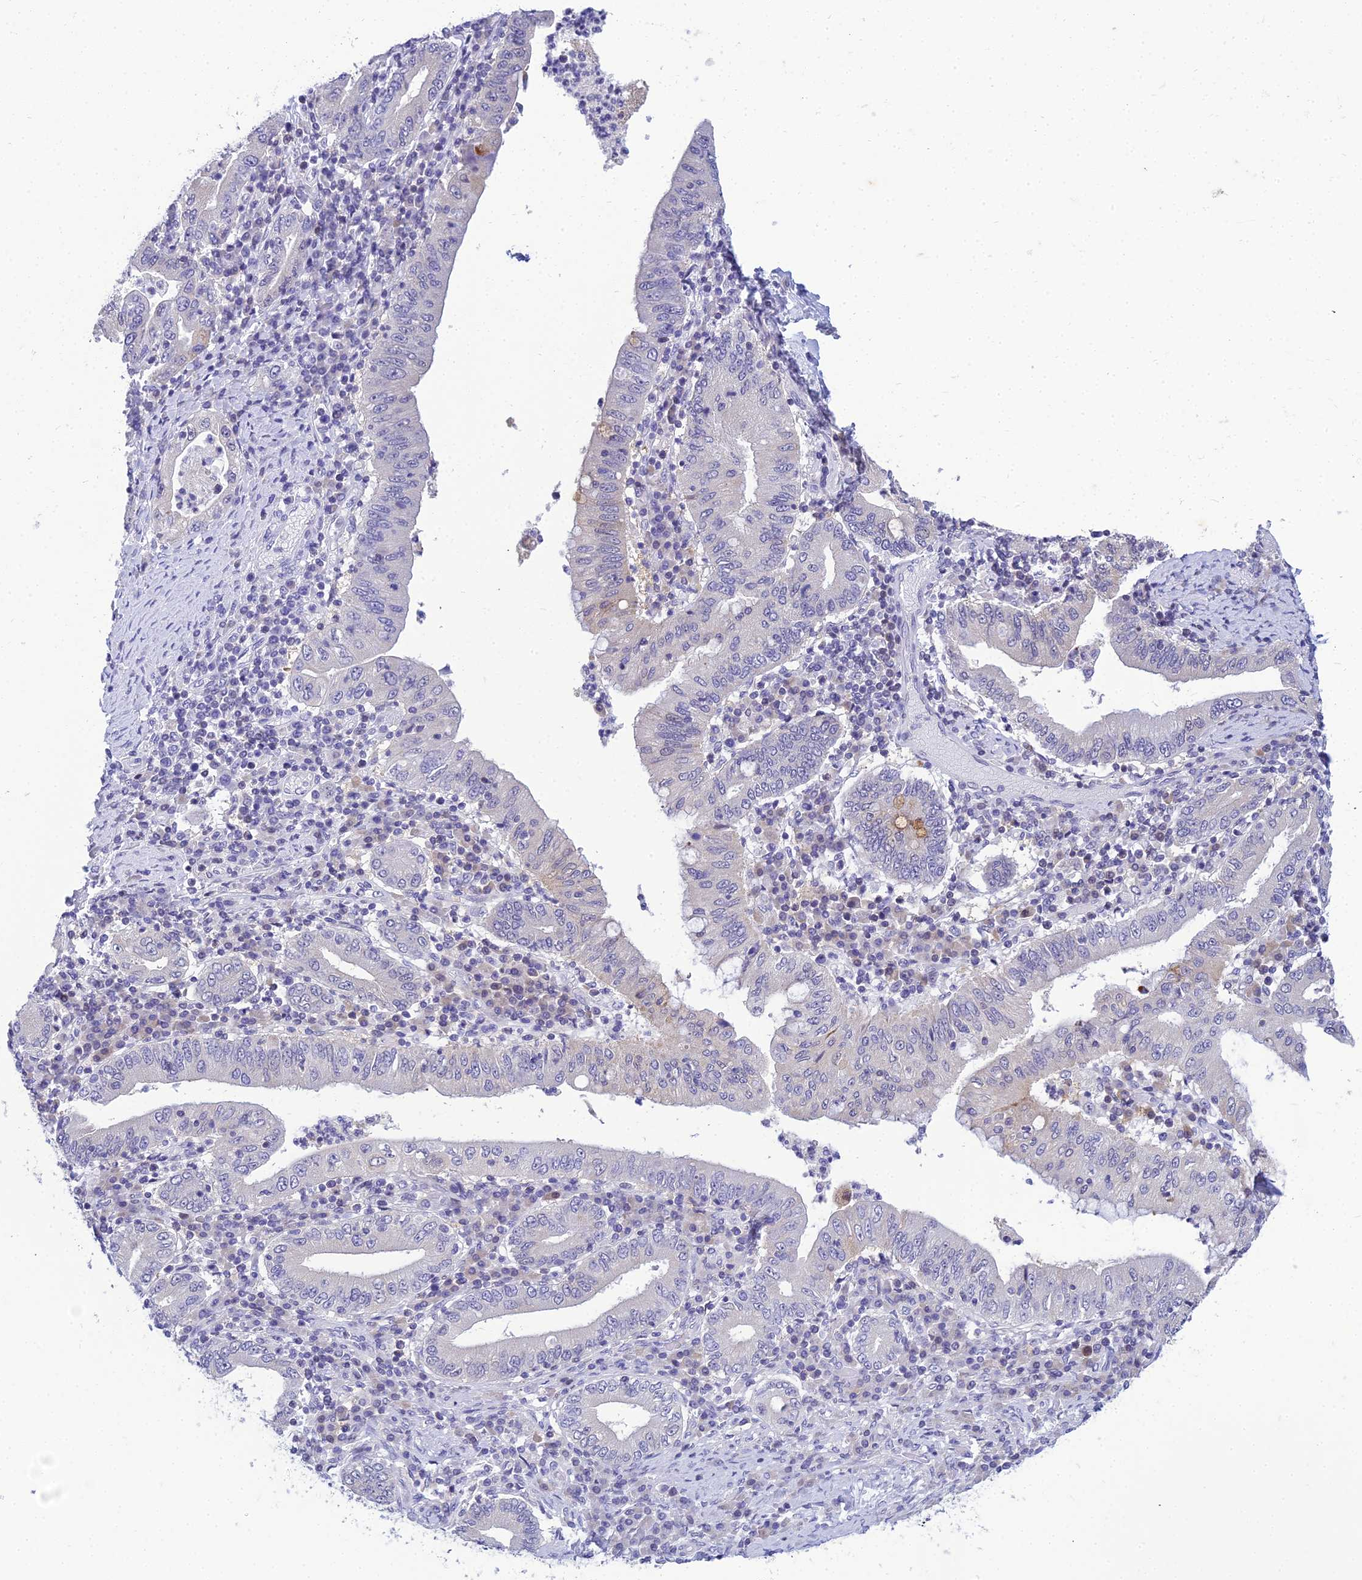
{"staining": {"intensity": "moderate", "quantity": "<25%", "location": "cytoplasmic/membranous"}, "tissue": "stomach cancer", "cell_type": "Tumor cells", "image_type": "cancer", "snomed": [{"axis": "morphology", "description": "Normal tissue, NOS"}, {"axis": "morphology", "description": "Adenocarcinoma, NOS"}, {"axis": "topography", "description": "Esophagus"}, {"axis": "topography", "description": "Stomach, upper"}, {"axis": "topography", "description": "Peripheral nerve tissue"}], "caption": "Brown immunohistochemical staining in human stomach cancer demonstrates moderate cytoplasmic/membranous positivity in about <25% of tumor cells.", "gene": "ZMIZ1", "patient": {"sex": "male", "age": 62}}